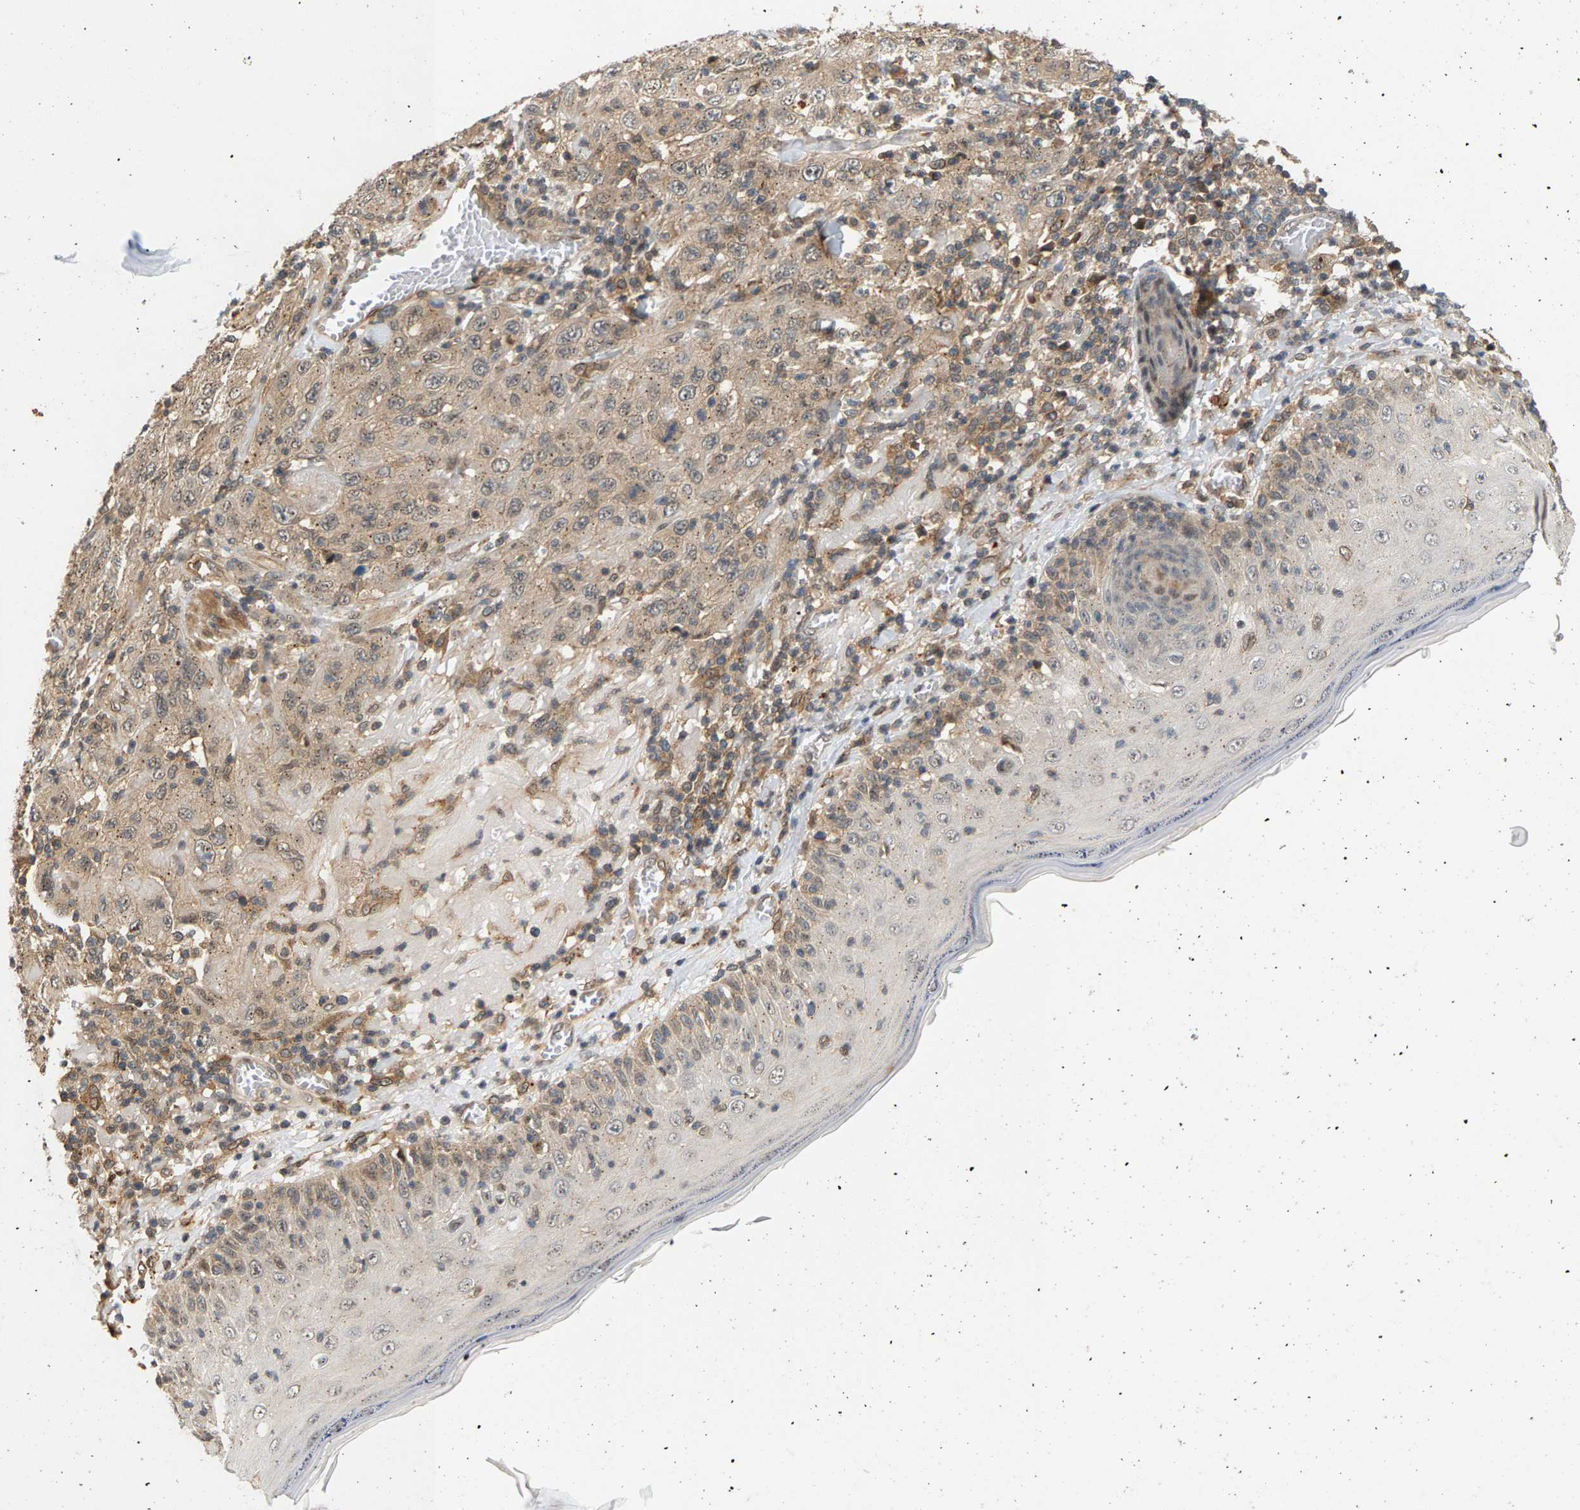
{"staining": {"intensity": "weak", "quantity": ">75%", "location": "cytoplasmic/membranous"}, "tissue": "skin cancer", "cell_type": "Tumor cells", "image_type": "cancer", "snomed": [{"axis": "morphology", "description": "Squamous cell carcinoma, NOS"}, {"axis": "topography", "description": "Skin"}], "caption": "Protein staining demonstrates weak cytoplasmic/membranous staining in approximately >75% of tumor cells in skin cancer (squamous cell carcinoma). (DAB (3,3'-diaminobenzidine) IHC, brown staining for protein, blue staining for nuclei).", "gene": "MAP2K5", "patient": {"sex": "female", "age": 88}}